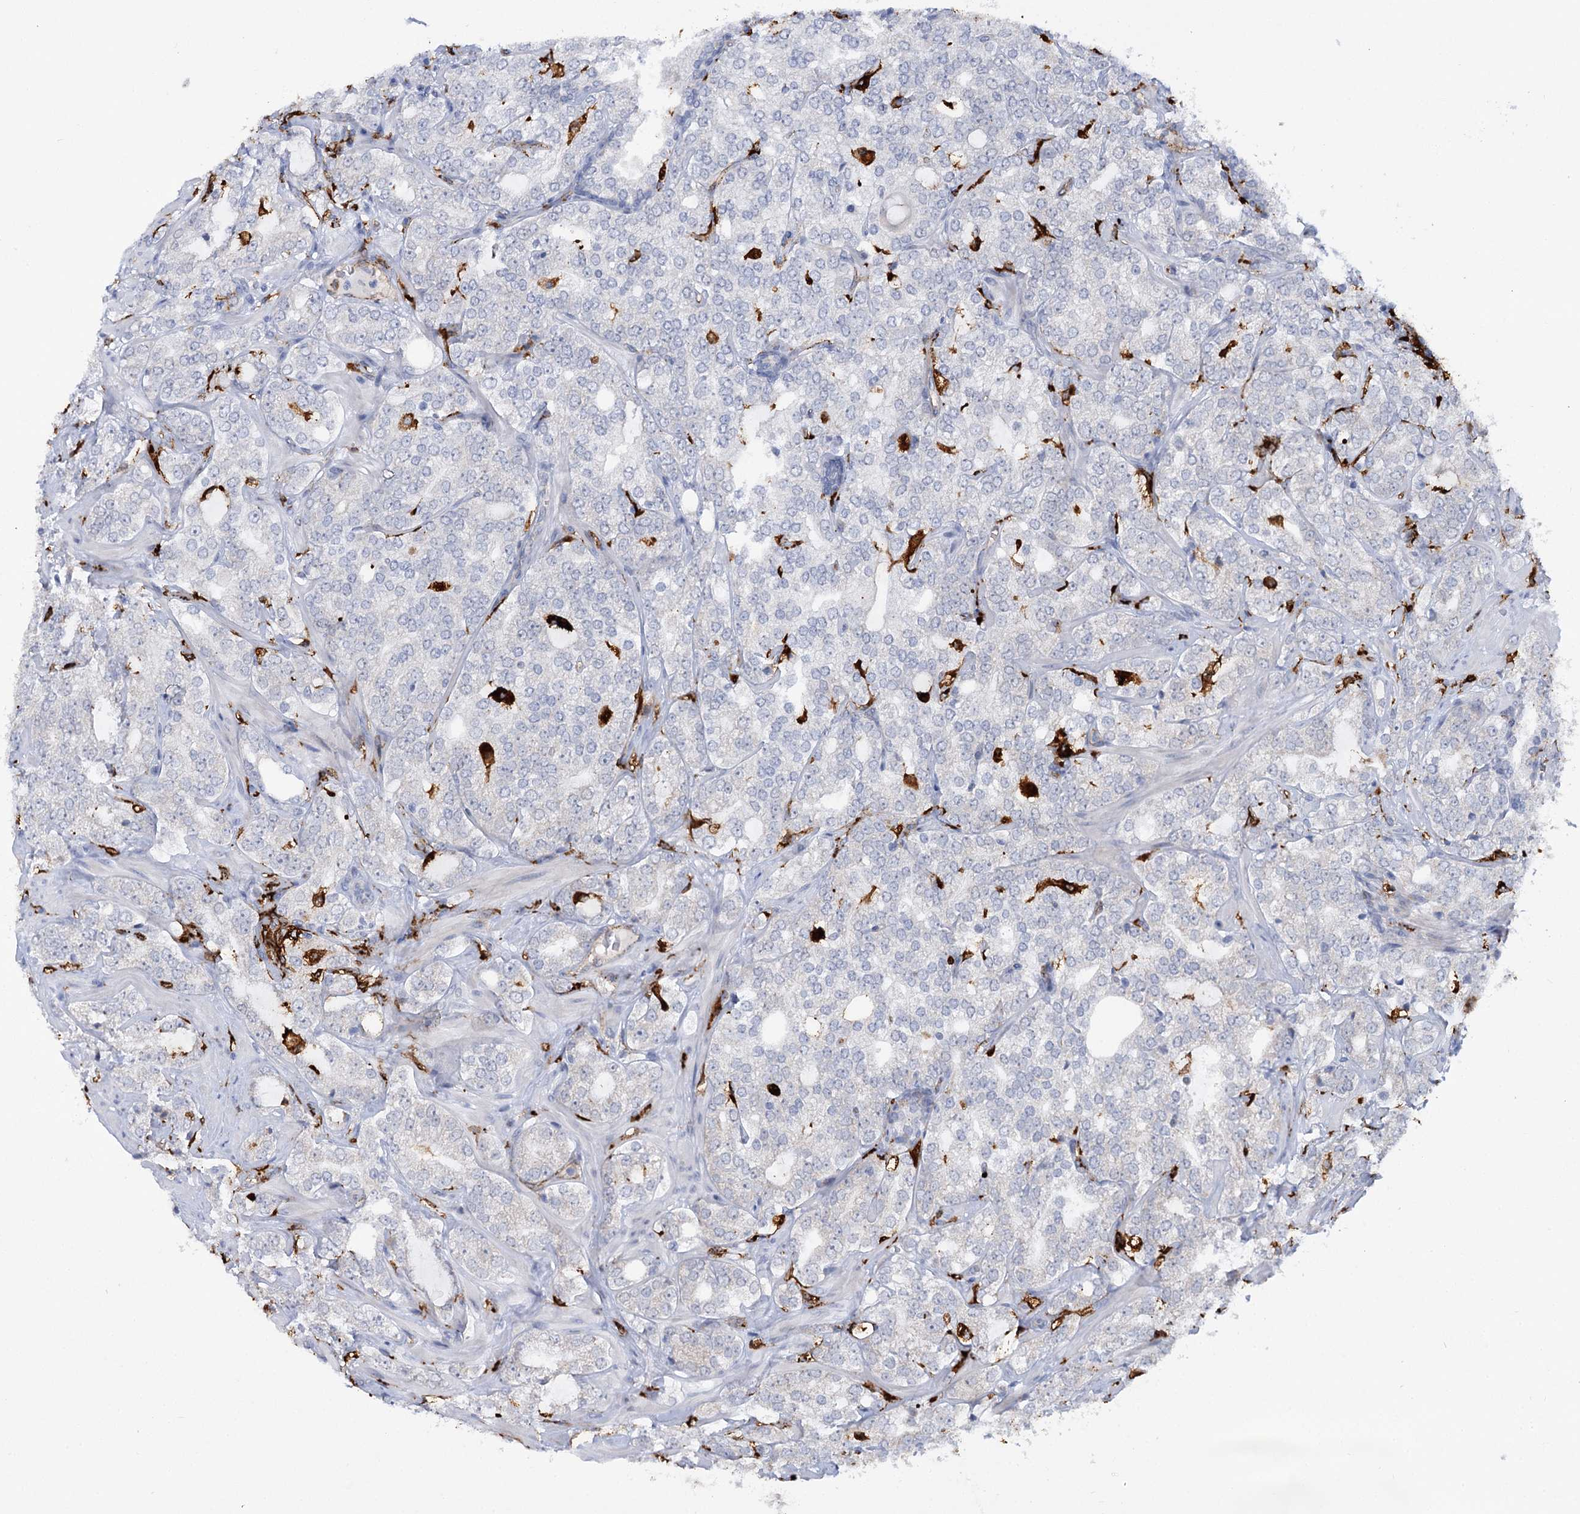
{"staining": {"intensity": "negative", "quantity": "none", "location": "none"}, "tissue": "prostate cancer", "cell_type": "Tumor cells", "image_type": "cancer", "snomed": [{"axis": "morphology", "description": "Adenocarcinoma, High grade"}, {"axis": "topography", "description": "Prostate"}], "caption": "The micrograph exhibits no significant staining in tumor cells of prostate cancer. Brightfield microscopy of immunohistochemistry stained with DAB (brown) and hematoxylin (blue), captured at high magnification.", "gene": "PIWIL4", "patient": {"sex": "male", "age": 64}}